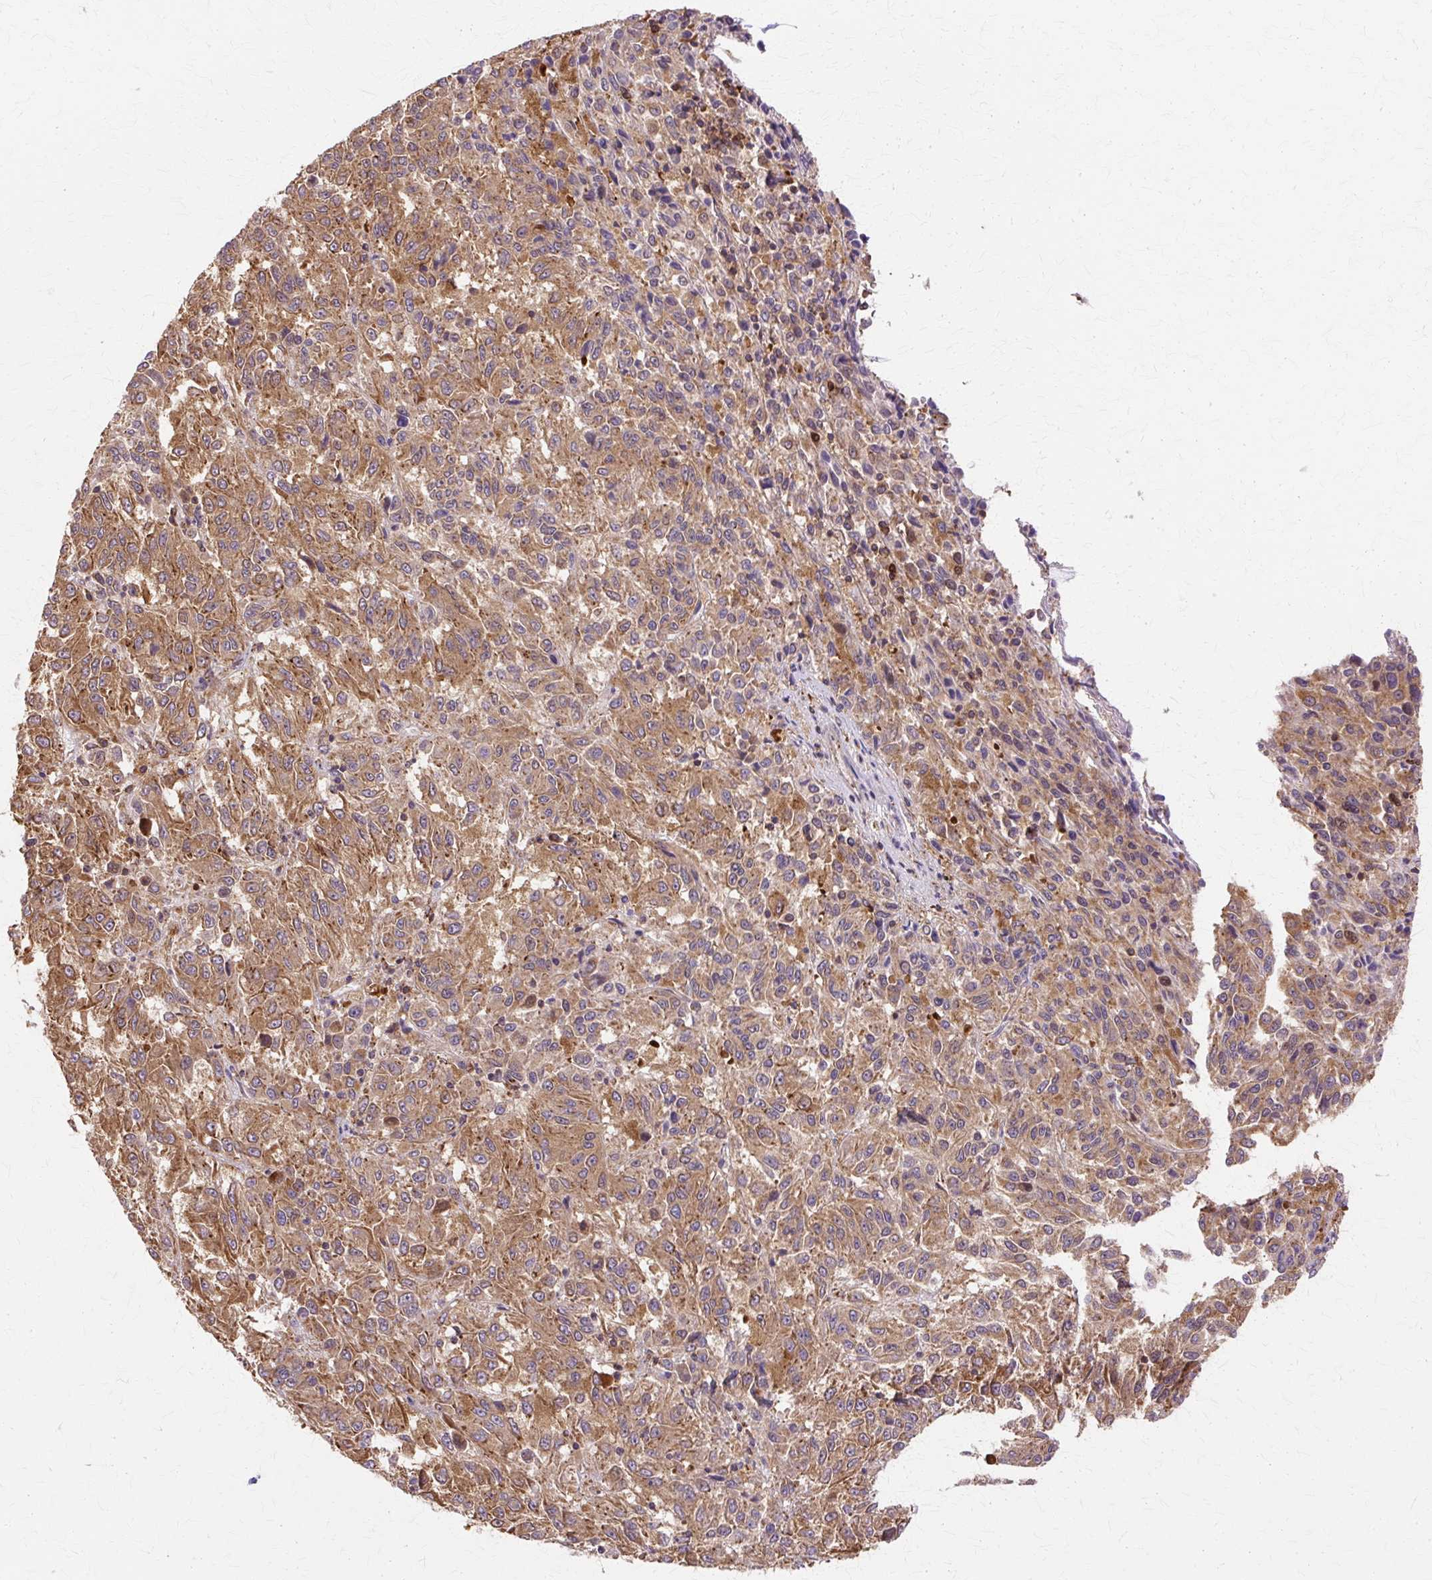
{"staining": {"intensity": "moderate", "quantity": ">75%", "location": "cytoplasmic/membranous"}, "tissue": "melanoma", "cell_type": "Tumor cells", "image_type": "cancer", "snomed": [{"axis": "morphology", "description": "Malignant melanoma, Metastatic site"}, {"axis": "topography", "description": "Lung"}], "caption": "Malignant melanoma (metastatic site) stained with immunohistochemistry (IHC) displays moderate cytoplasmic/membranous staining in approximately >75% of tumor cells. (DAB (3,3'-diaminobenzidine) IHC, brown staining for protein, blue staining for nuclei).", "gene": "COPB1", "patient": {"sex": "male", "age": 64}}